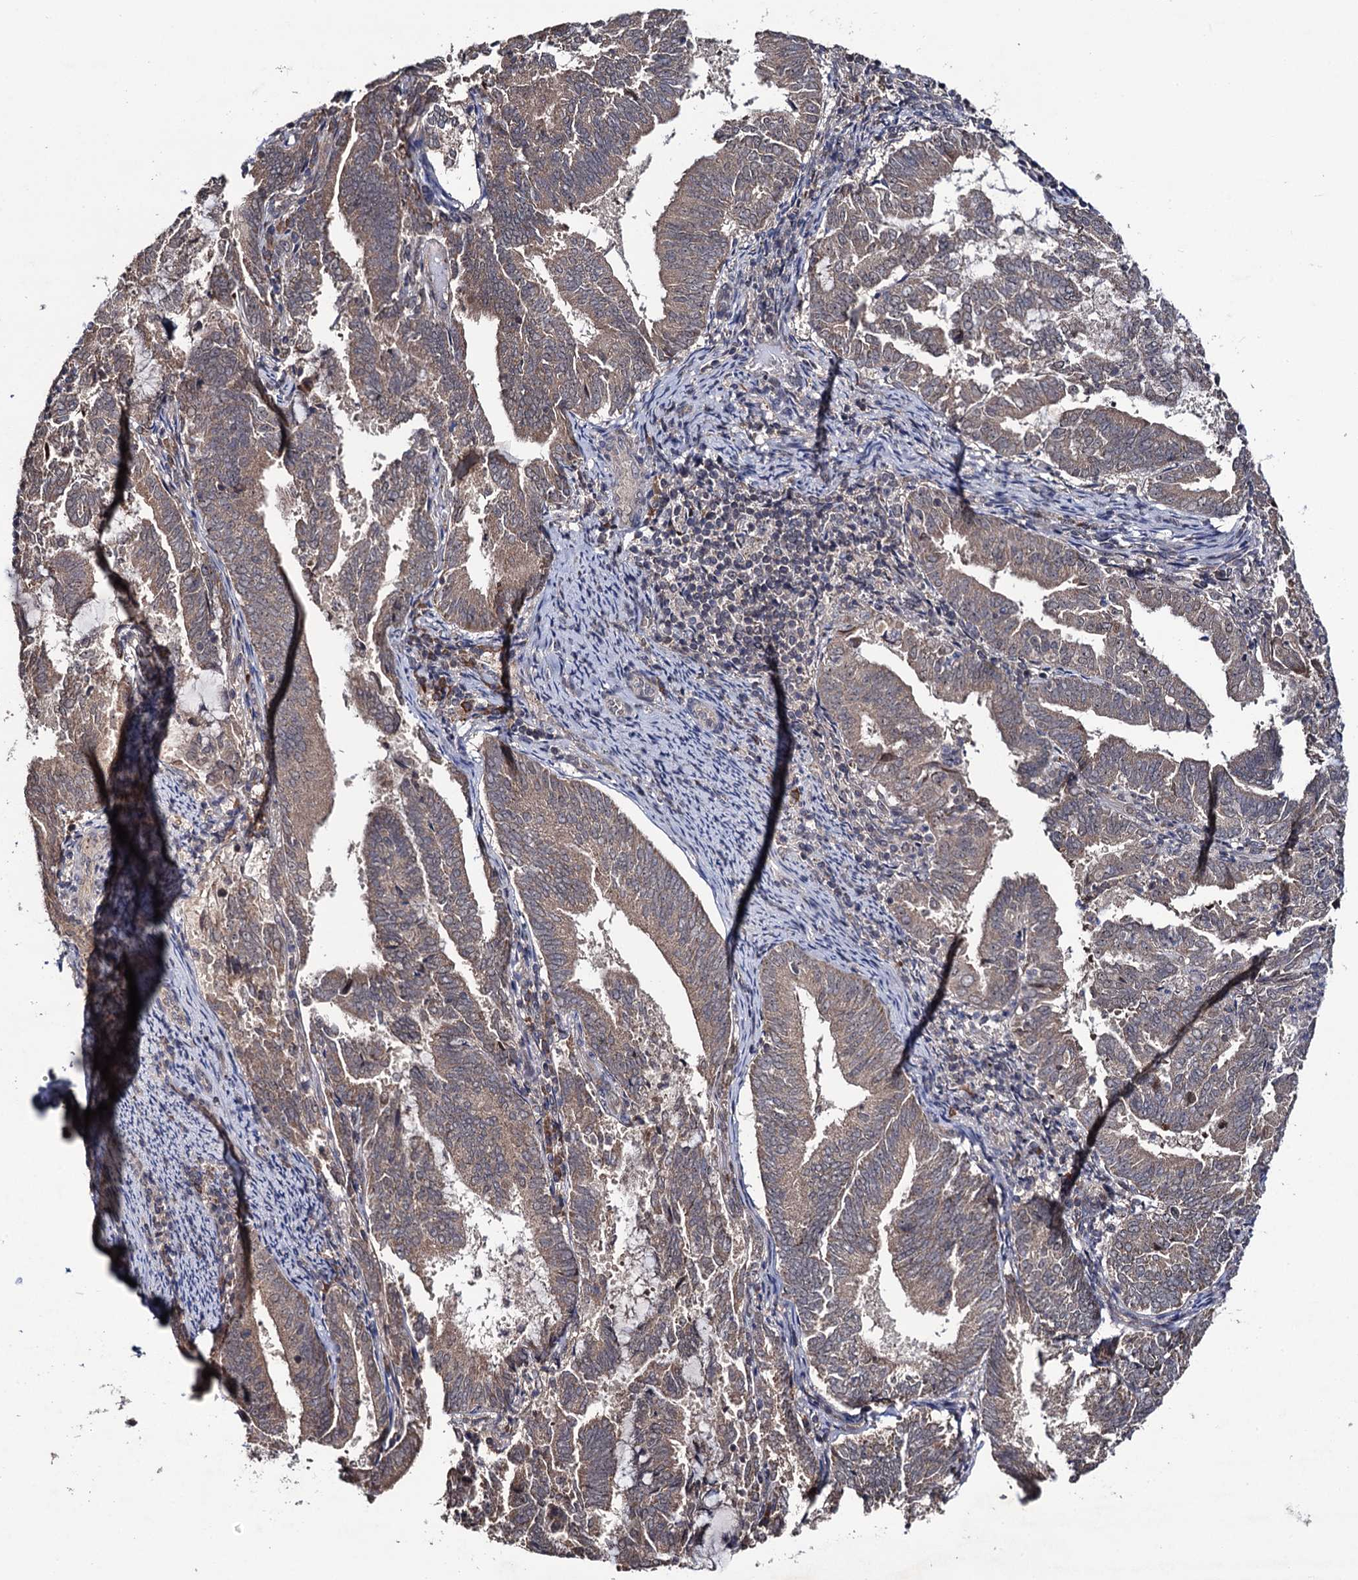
{"staining": {"intensity": "weak", "quantity": "25%-75%", "location": "cytoplasmic/membranous"}, "tissue": "endometrial cancer", "cell_type": "Tumor cells", "image_type": "cancer", "snomed": [{"axis": "morphology", "description": "Adenocarcinoma, NOS"}, {"axis": "topography", "description": "Endometrium"}], "caption": "The photomicrograph shows staining of endometrial cancer (adenocarcinoma), revealing weak cytoplasmic/membranous protein staining (brown color) within tumor cells.", "gene": "LRRC63", "patient": {"sex": "female", "age": 80}}